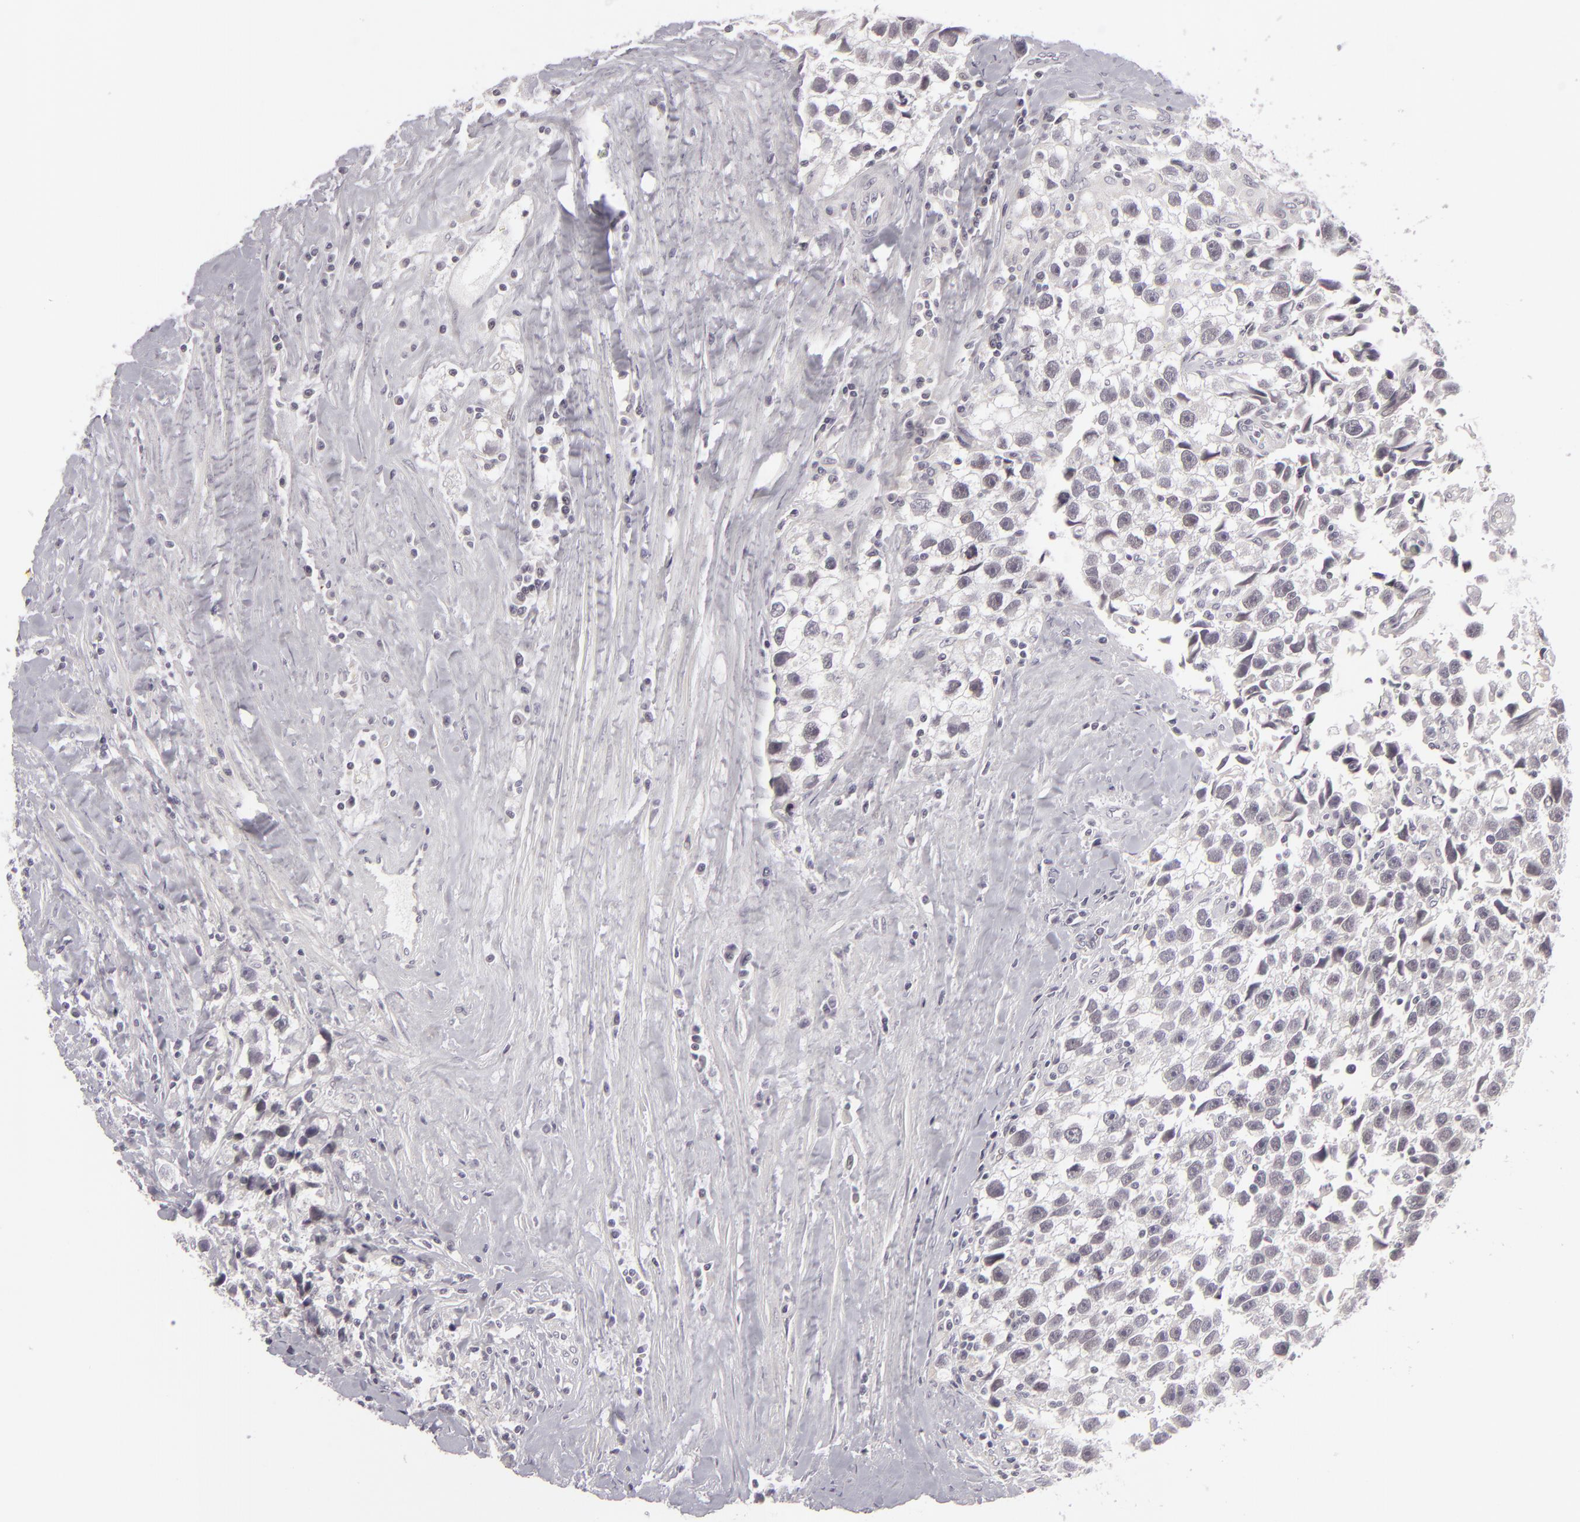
{"staining": {"intensity": "negative", "quantity": "none", "location": "none"}, "tissue": "testis cancer", "cell_type": "Tumor cells", "image_type": "cancer", "snomed": [{"axis": "morphology", "description": "Seminoma, NOS"}, {"axis": "topography", "description": "Testis"}], "caption": "Testis cancer was stained to show a protein in brown. There is no significant staining in tumor cells. The staining was performed using DAB to visualize the protein expression in brown, while the nuclei were stained in blue with hematoxylin (Magnification: 20x).", "gene": "SIX1", "patient": {"sex": "male", "age": 43}}